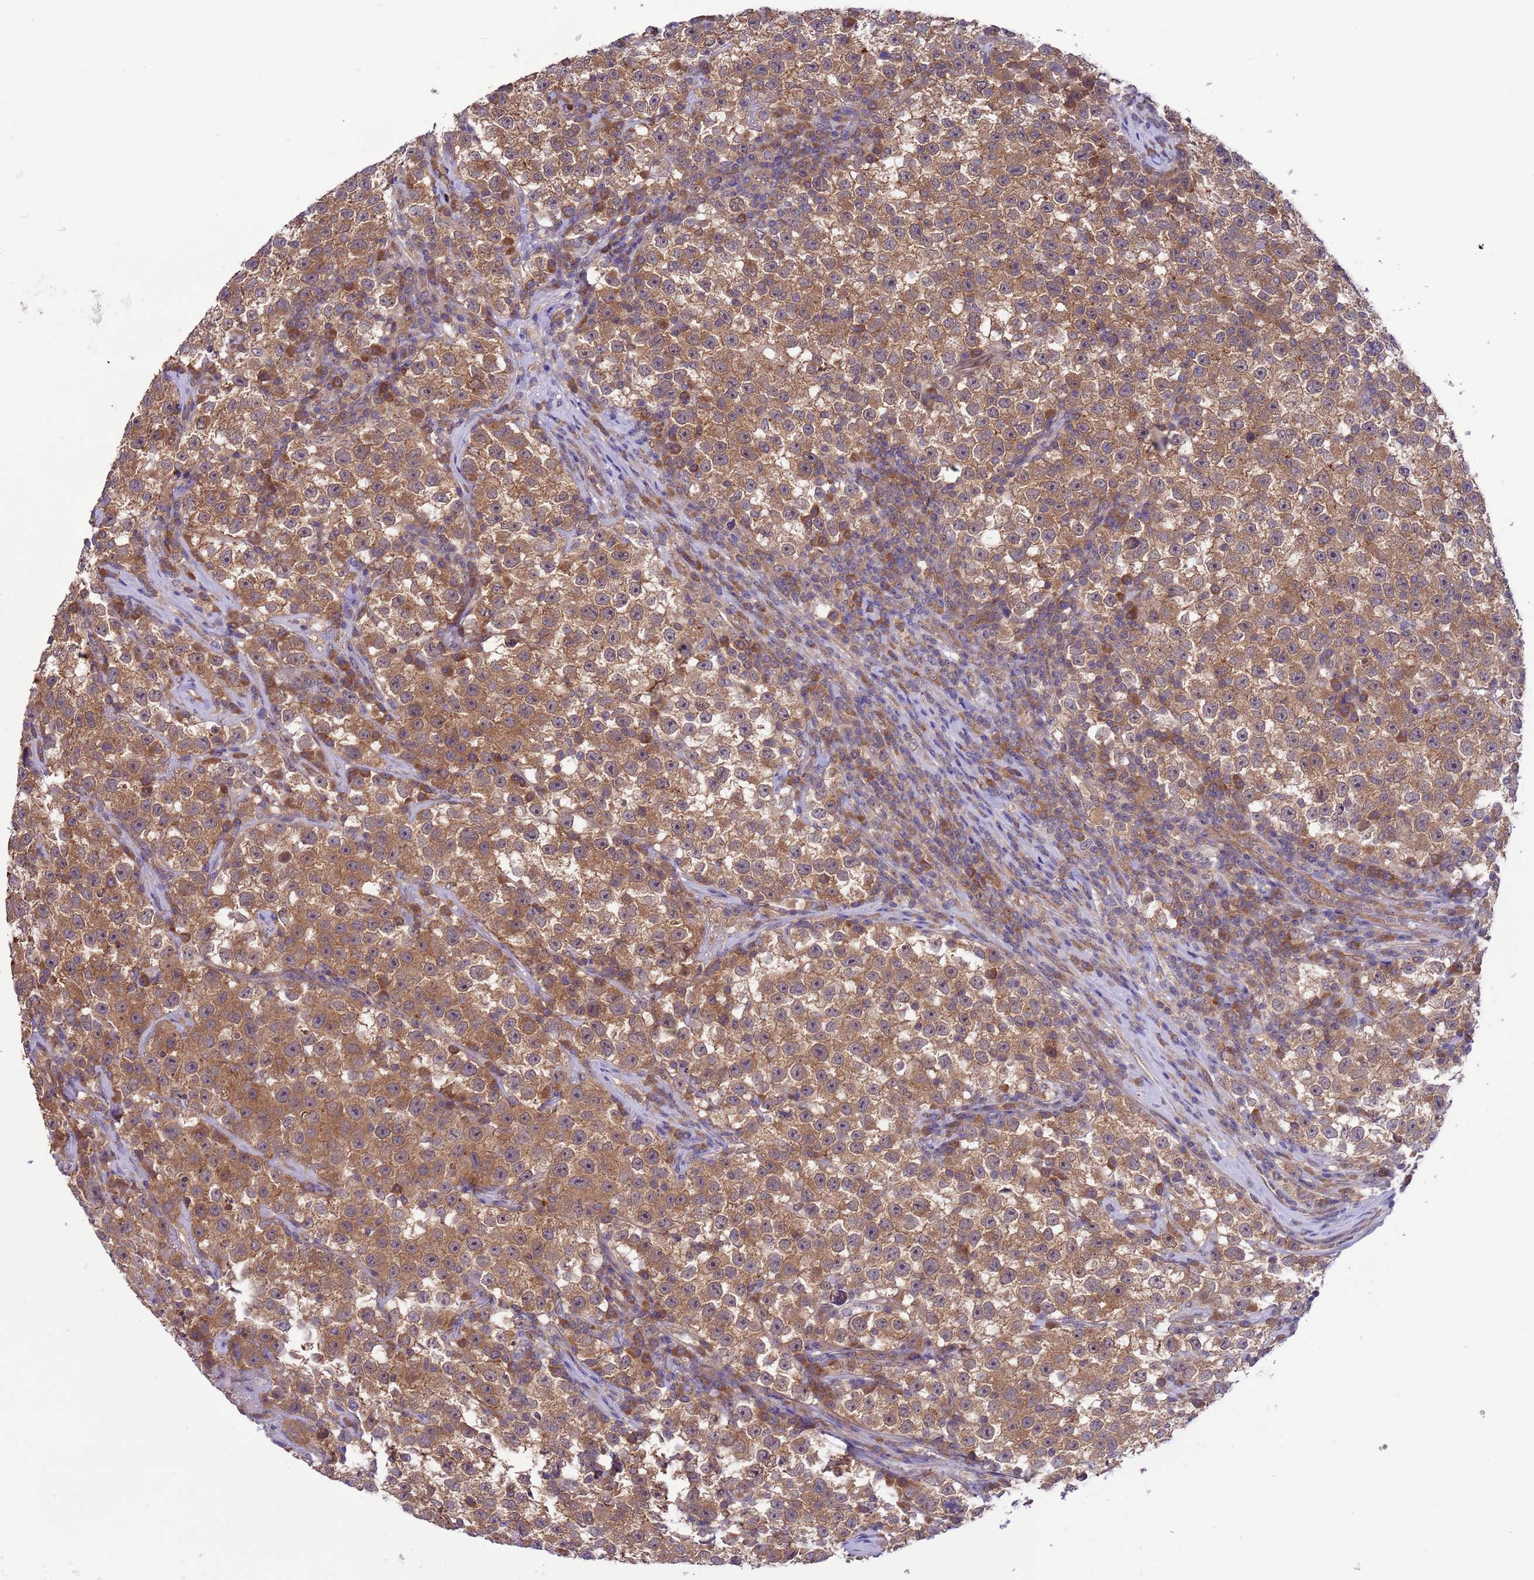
{"staining": {"intensity": "moderate", "quantity": ">75%", "location": "cytoplasmic/membranous"}, "tissue": "testis cancer", "cell_type": "Tumor cells", "image_type": "cancer", "snomed": [{"axis": "morphology", "description": "Seminoma, NOS"}, {"axis": "topography", "description": "Testis"}], "caption": "Immunohistochemical staining of human testis seminoma displays medium levels of moderate cytoplasmic/membranous protein positivity in about >75% of tumor cells.", "gene": "ZNF461", "patient": {"sex": "male", "age": 22}}